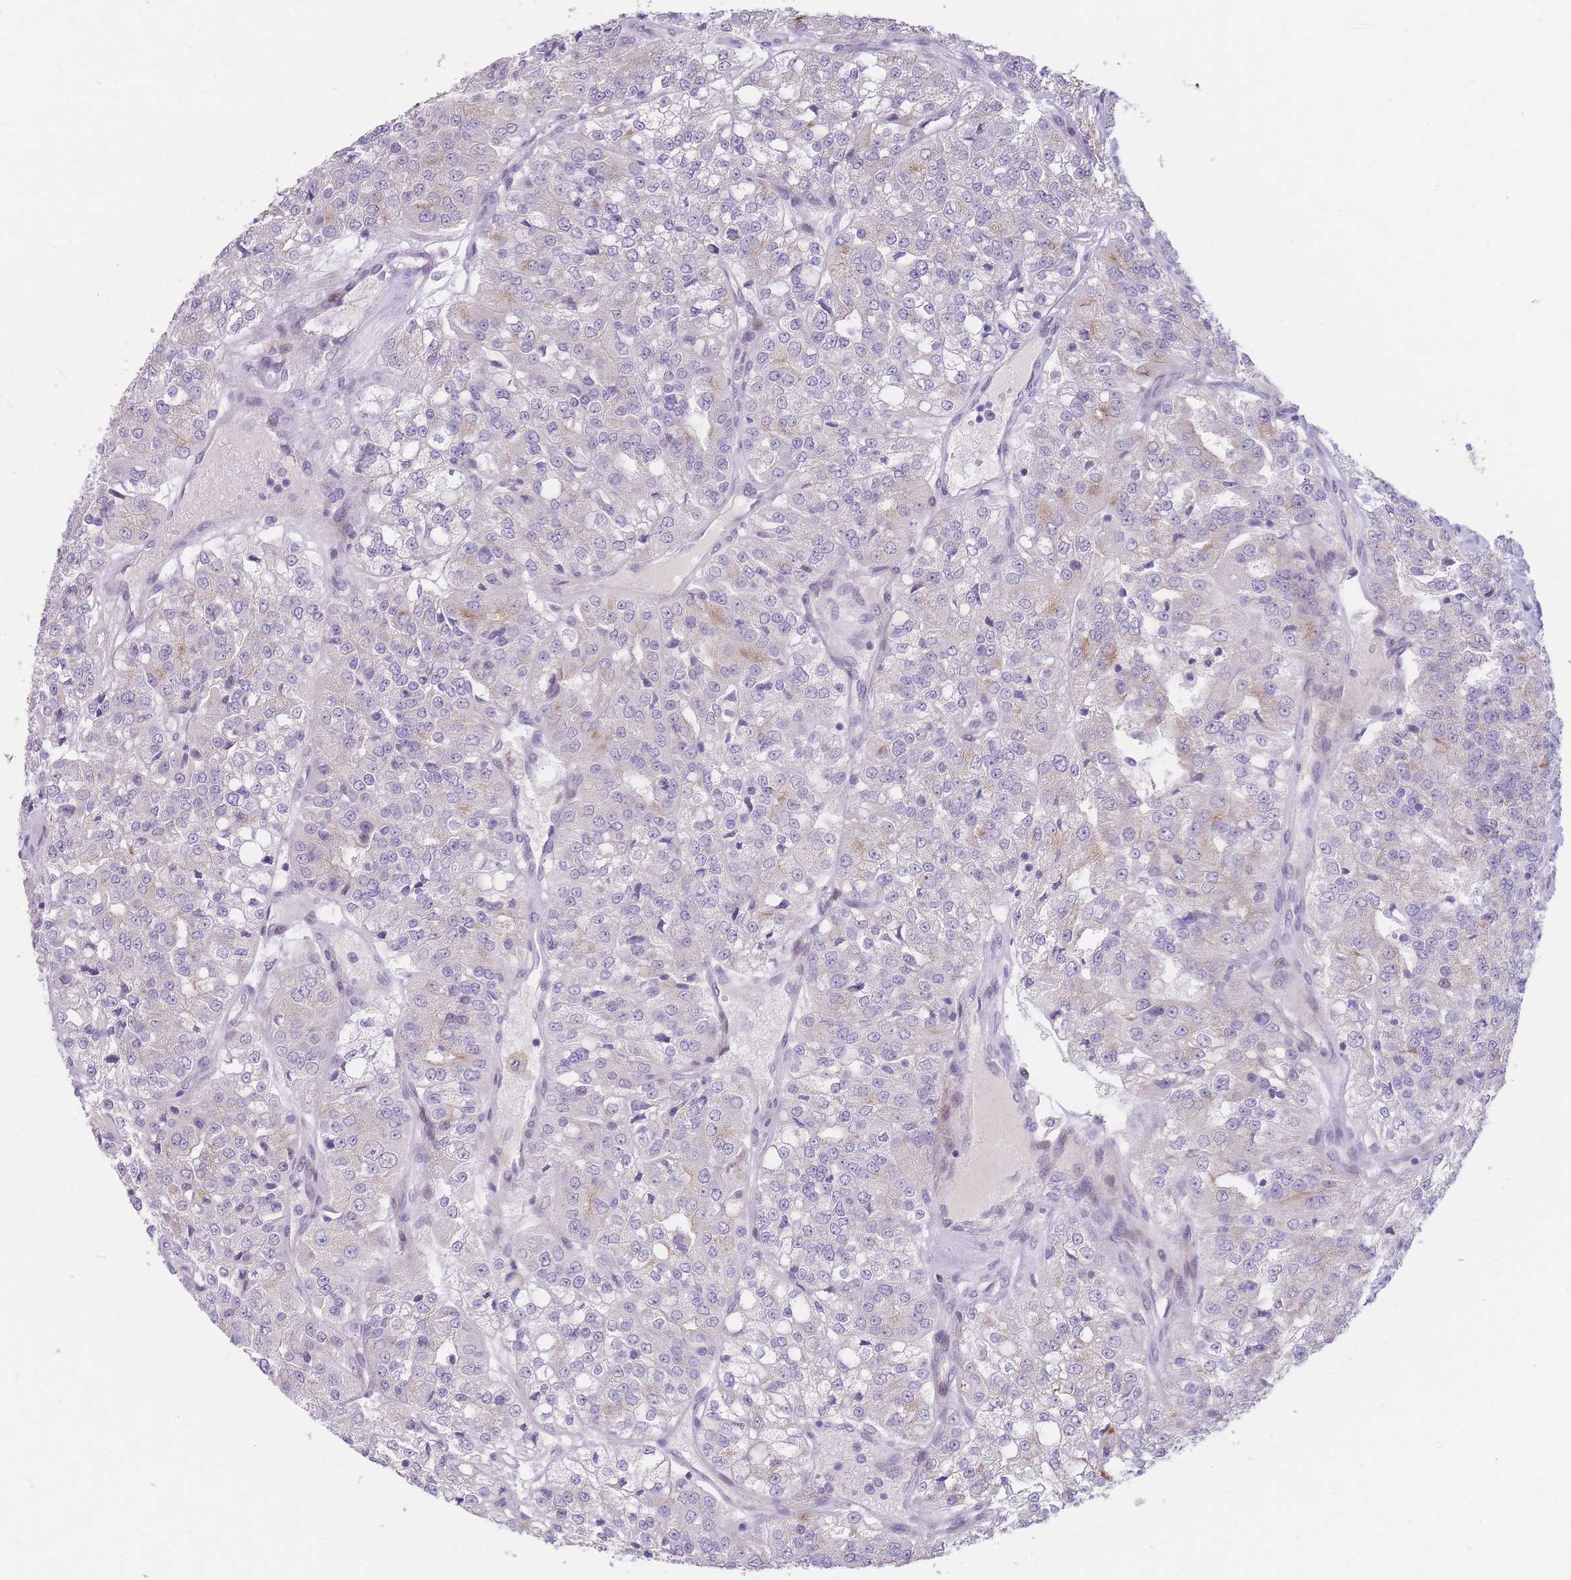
{"staining": {"intensity": "weak", "quantity": "<25%", "location": "cytoplasmic/membranous"}, "tissue": "renal cancer", "cell_type": "Tumor cells", "image_type": "cancer", "snomed": [{"axis": "morphology", "description": "Adenocarcinoma, NOS"}, {"axis": "topography", "description": "Kidney"}], "caption": "DAB immunohistochemical staining of human renal adenocarcinoma displays no significant positivity in tumor cells. (DAB IHC with hematoxylin counter stain).", "gene": "SHCBP1", "patient": {"sex": "female", "age": 63}}